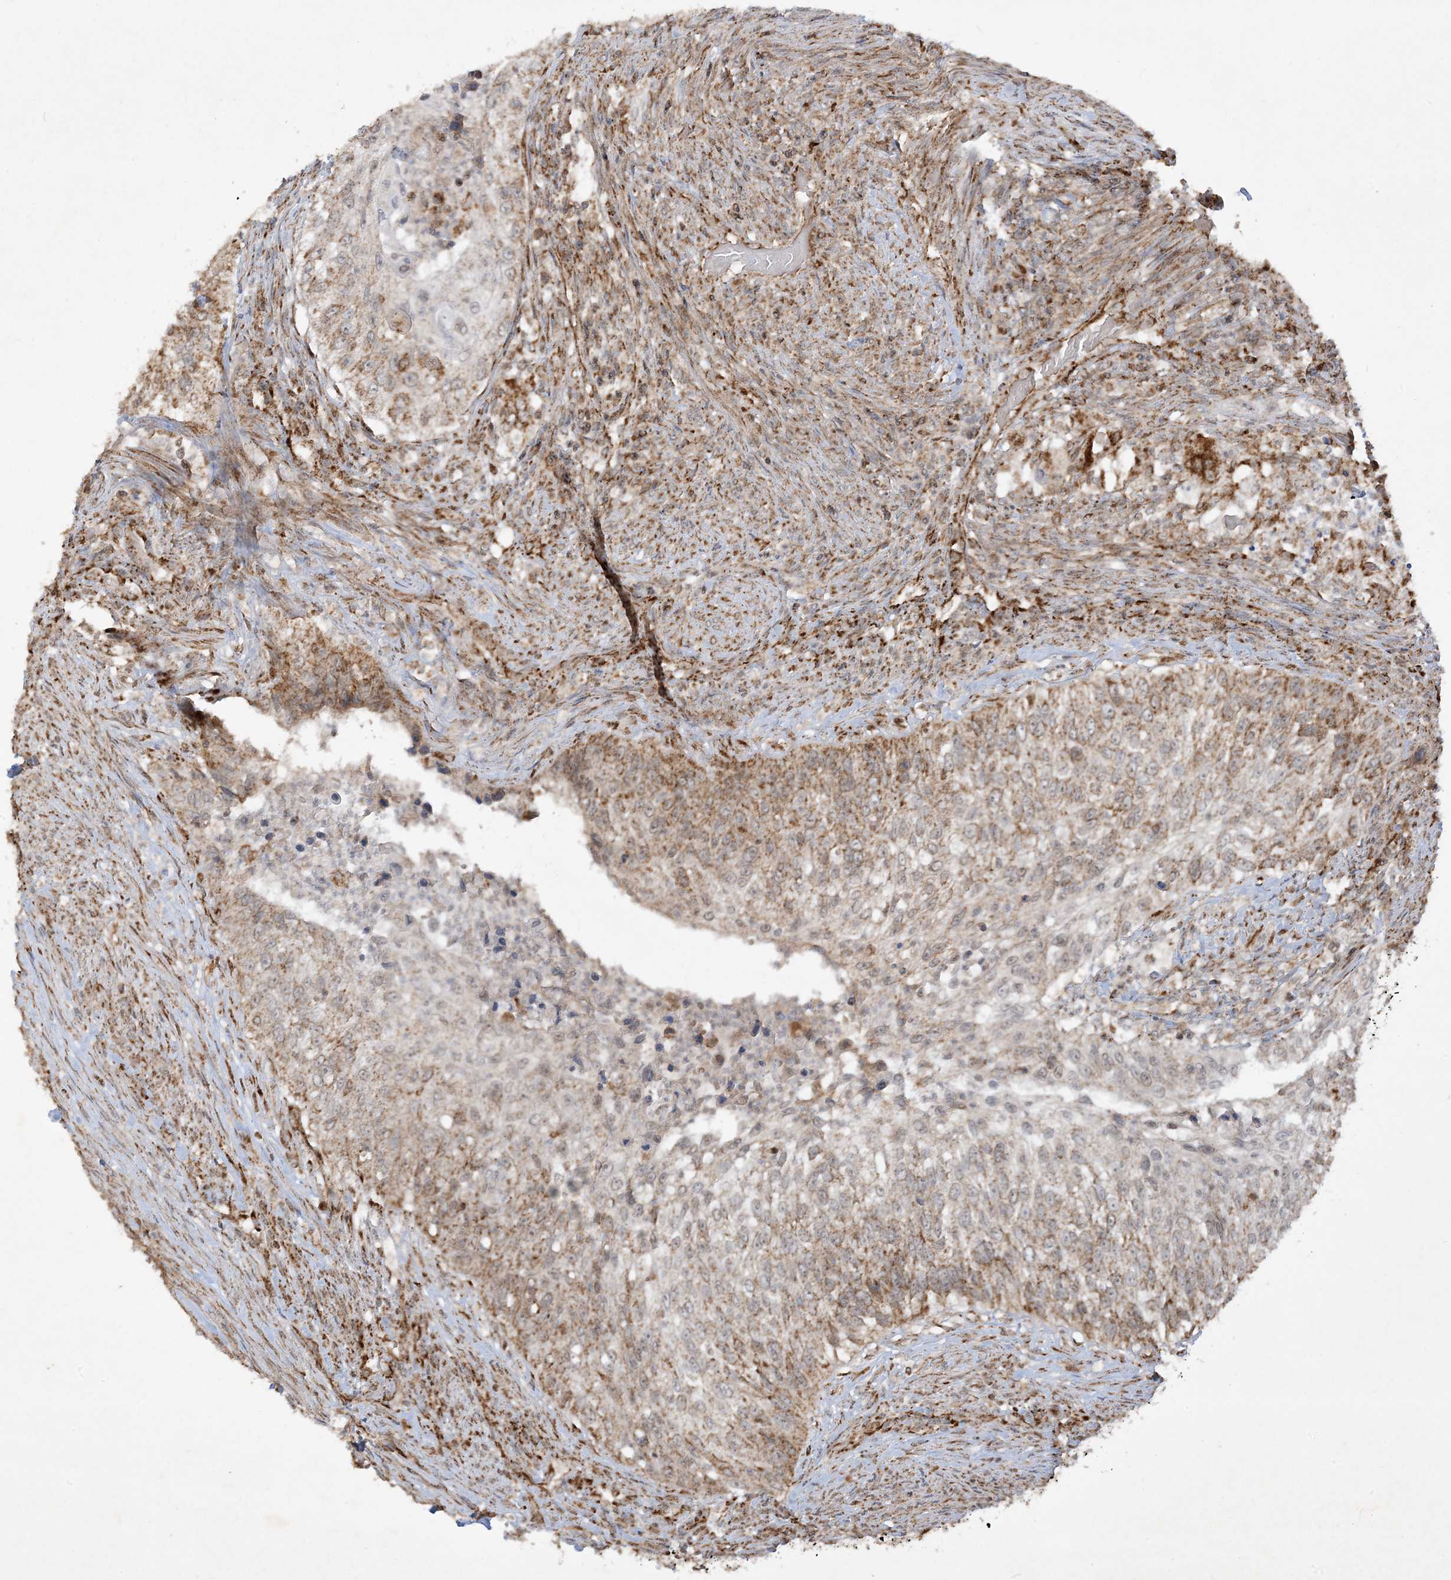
{"staining": {"intensity": "moderate", "quantity": "25%-75%", "location": "cytoplasmic/membranous"}, "tissue": "urothelial cancer", "cell_type": "Tumor cells", "image_type": "cancer", "snomed": [{"axis": "morphology", "description": "Urothelial carcinoma, High grade"}, {"axis": "topography", "description": "Urinary bladder"}], "caption": "Protein expression analysis of human urothelial cancer reveals moderate cytoplasmic/membranous staining in approximately 25%-75% of tumor cells. Nuclei are stained in blue.", "gene": "NDUFAF3", "patient": {"sex": "female", "age": 60}}